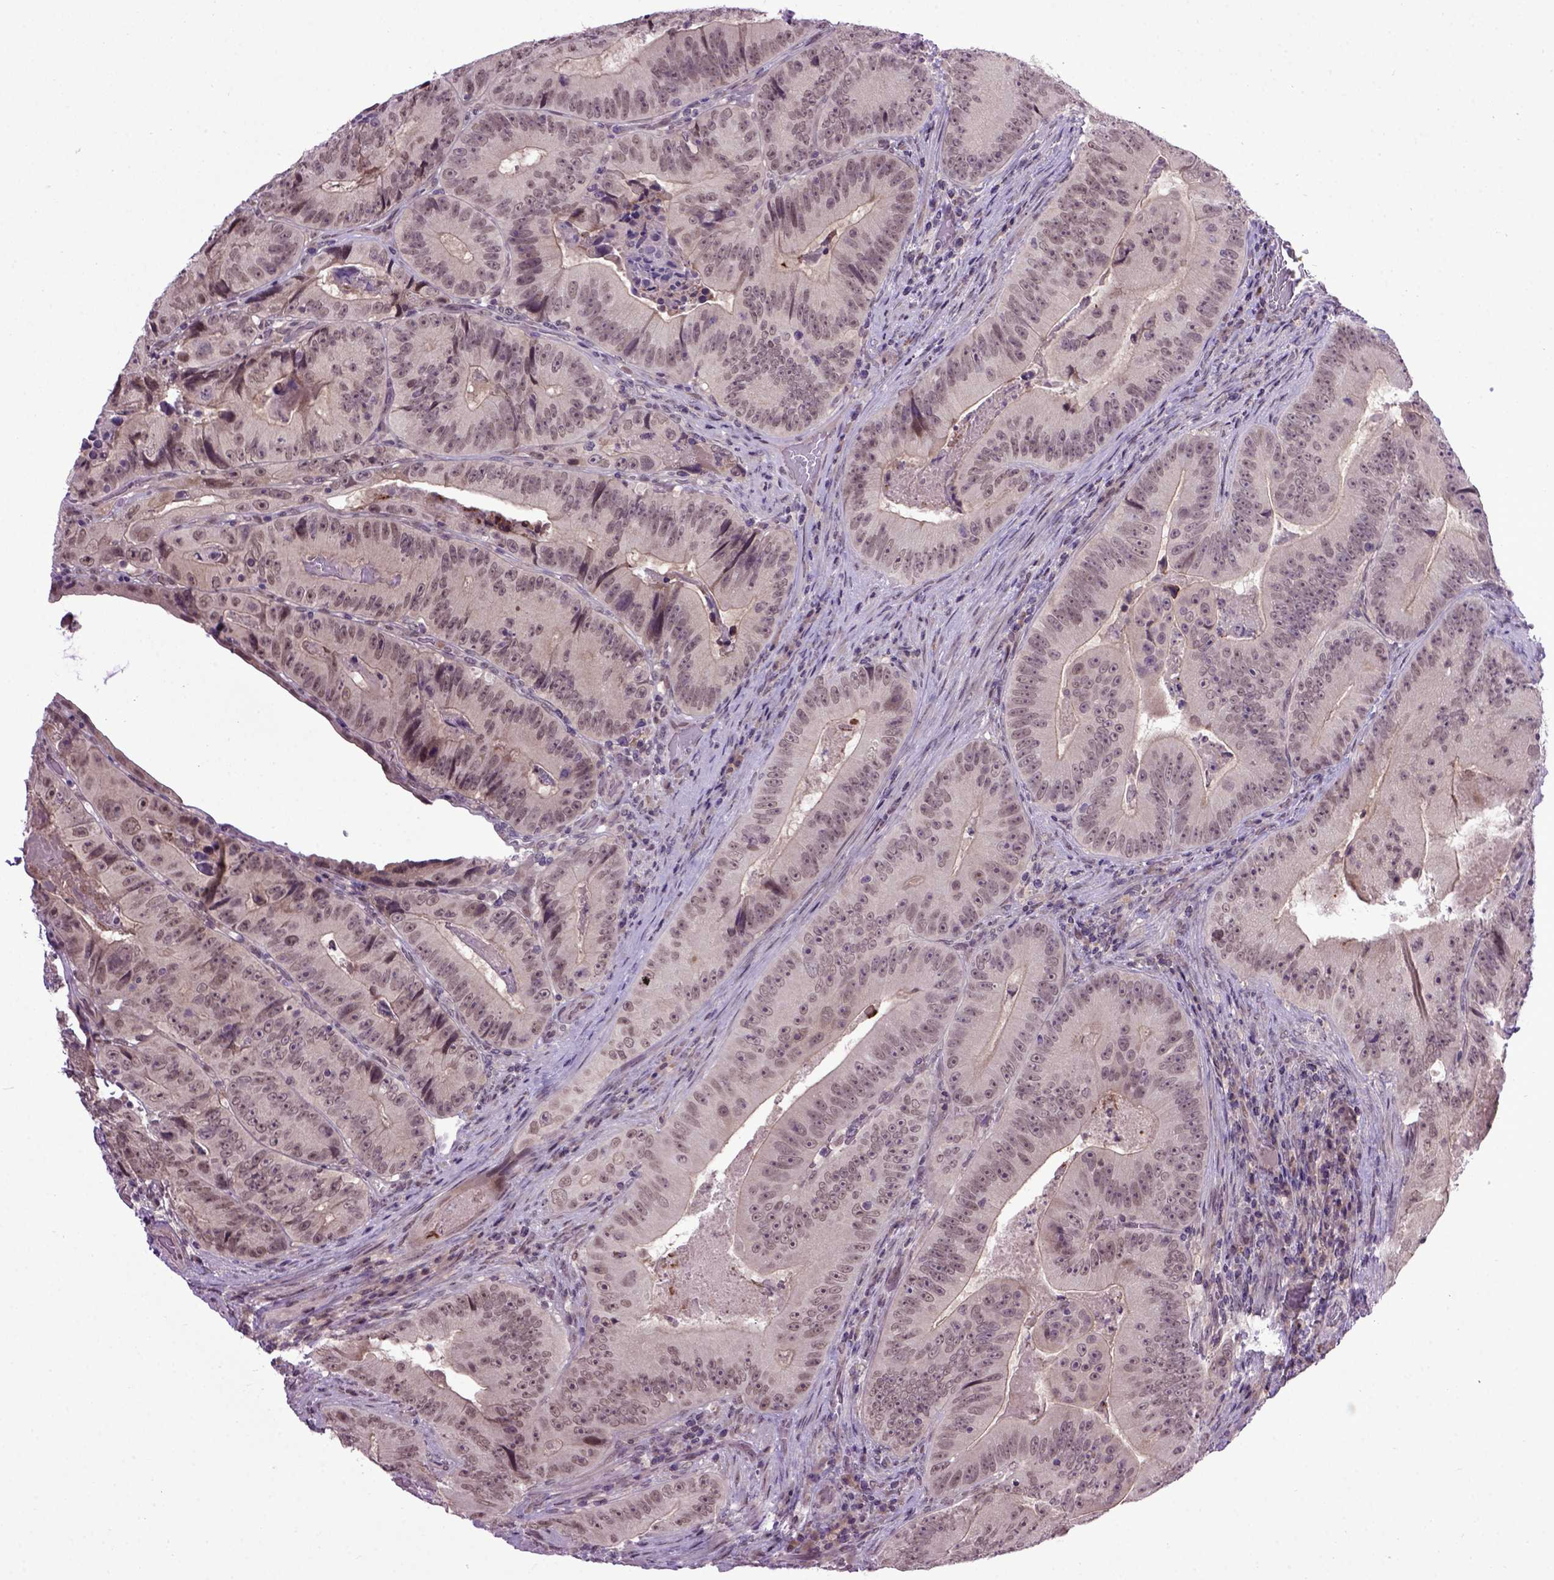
{"staining": {"intensity": "weak", "quantity": "<25%", "location": "nuclear"}, "tissue": "colorectal cancer", "cell_type": "Tumor cells", "image_type": "cancer", "snomed": [{"axis": "morphology", "description": "Adenocarcinoma, NOS"}, {"axis": "topography", "description": "Colon"}], "caption": "This is an IHC image of human colorectal adenocarcinoma. There is no positivity in tumor cells.", "gene": "RAB43", "patient": {"sex": "female", "age": 86}}